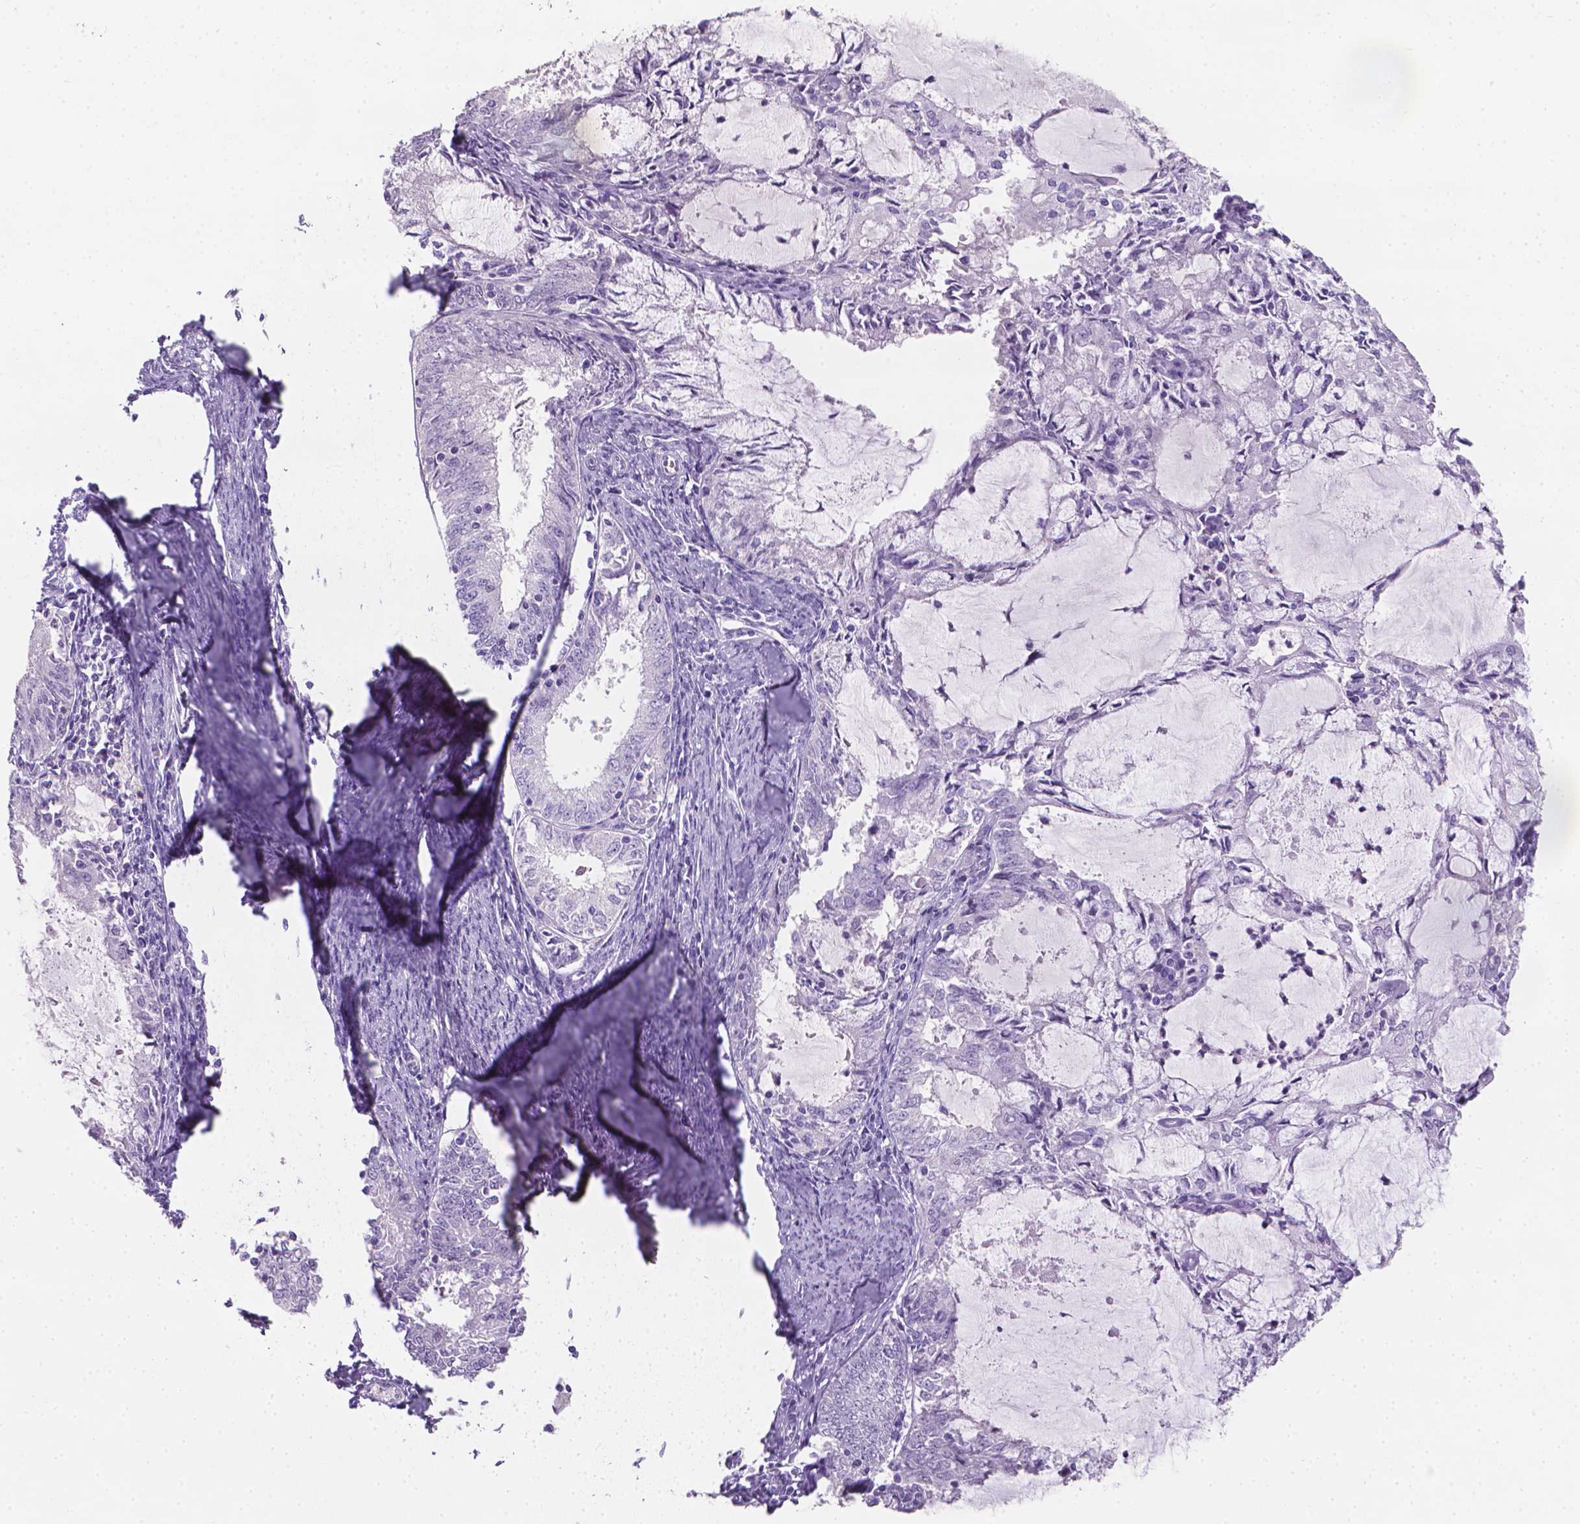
{"staining": {"intensity": "negative", "quantity": "none", "location": "none"}, "tissue": "endometrial cancer", "cell_type": "Tumor cells", "image_type": "cancer", "snomed": [{"axis": "morphology", "description": "Adenocarcinoma, NOS"}, {"axis": "topography", "description": "Endometrium"}], "caption": "This is an IHC image of endometrial adenocarcinoma. There is no staining in tumor cells.", "gene": "XPNPEP2", "patient": {"sex": "female", "age": 57}}